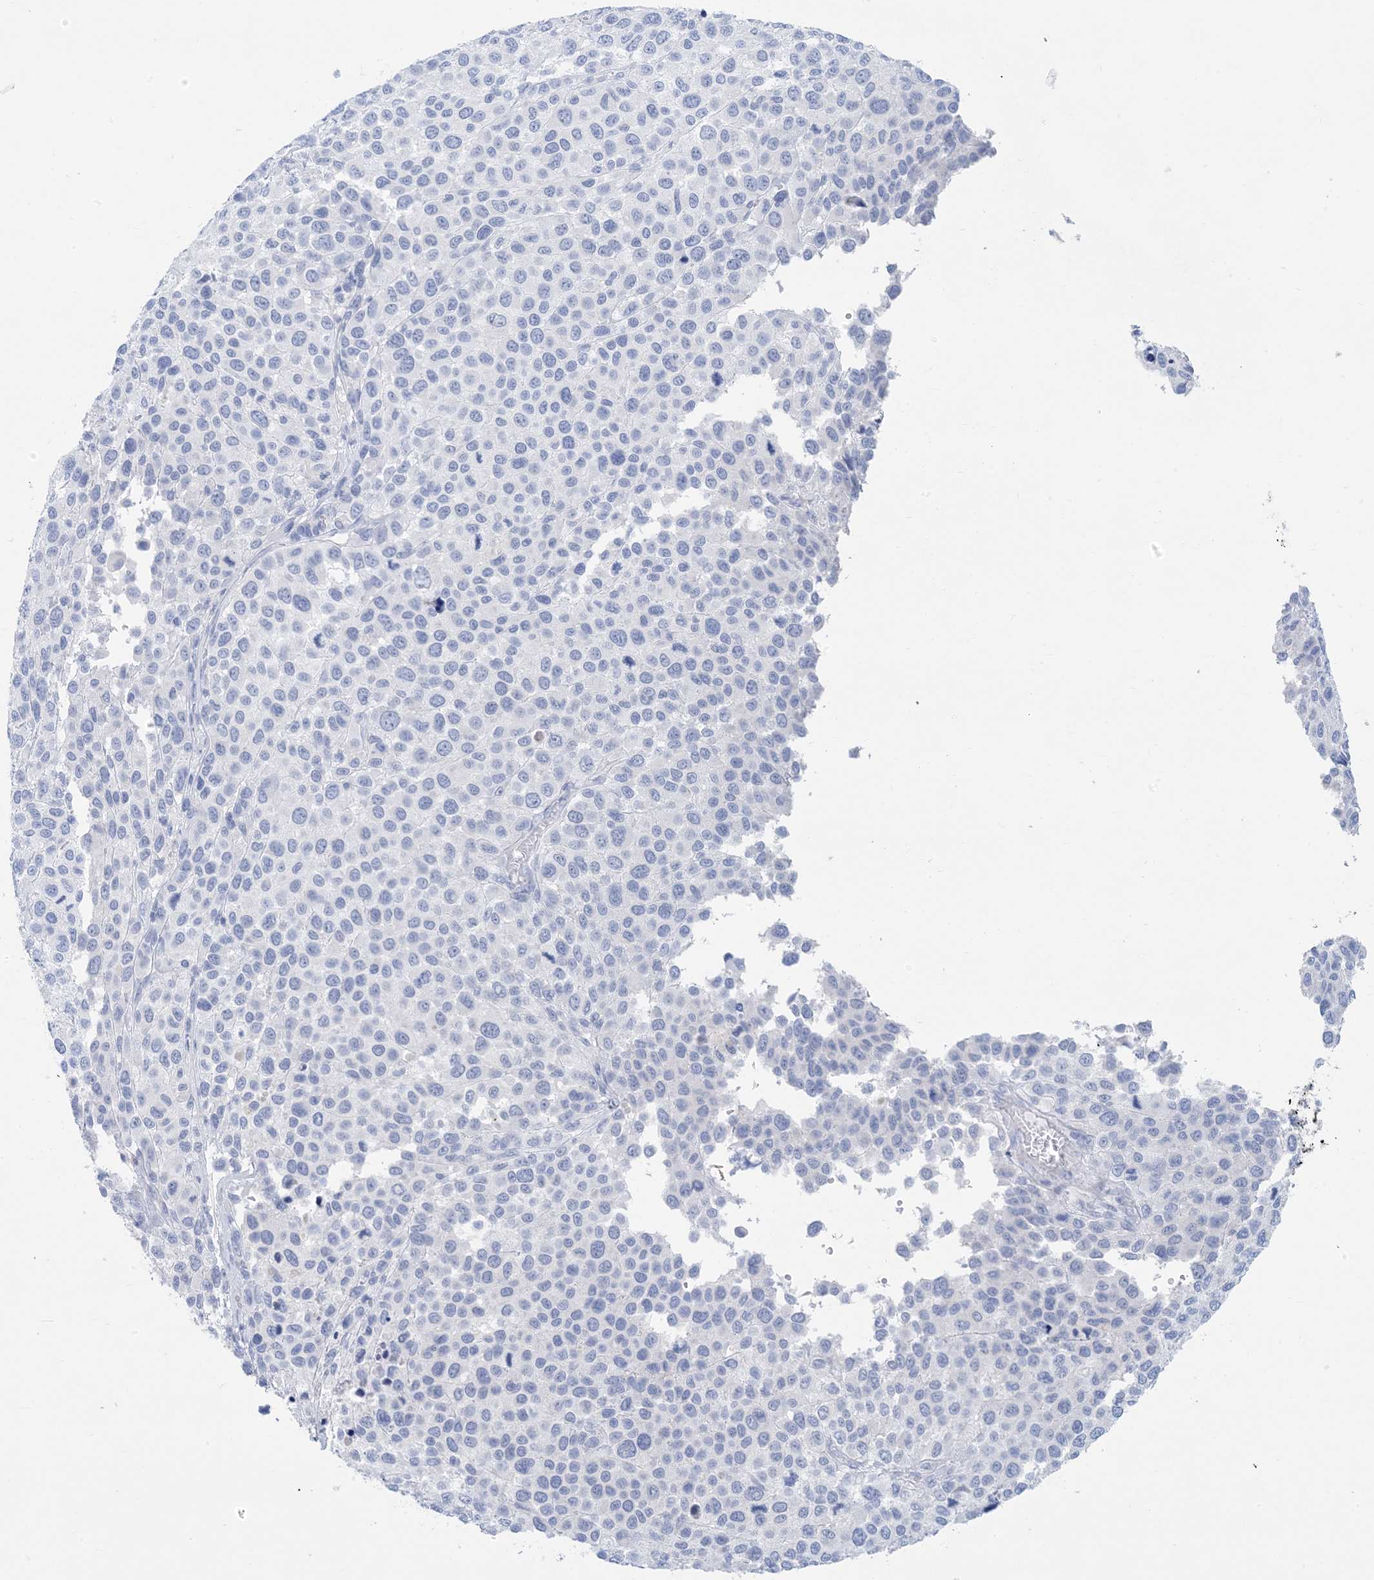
{"staining": {"intensity": "negative", "quantity": "none", "location": "none"}, "tissue": "melanoma", "cell_type": "Tumor cells", "image_type": "cancer", "snomed": [{"axis": "morphology", "description": "Malignant melanoma, NOS"}, {"axis": "topography", "description": "Skin of trunk"}], "caption": "The image displays no staining of tumor cells in melanoma.", "gene": "SH3YL1", "patient": {"sex": "male", "age": 71}}